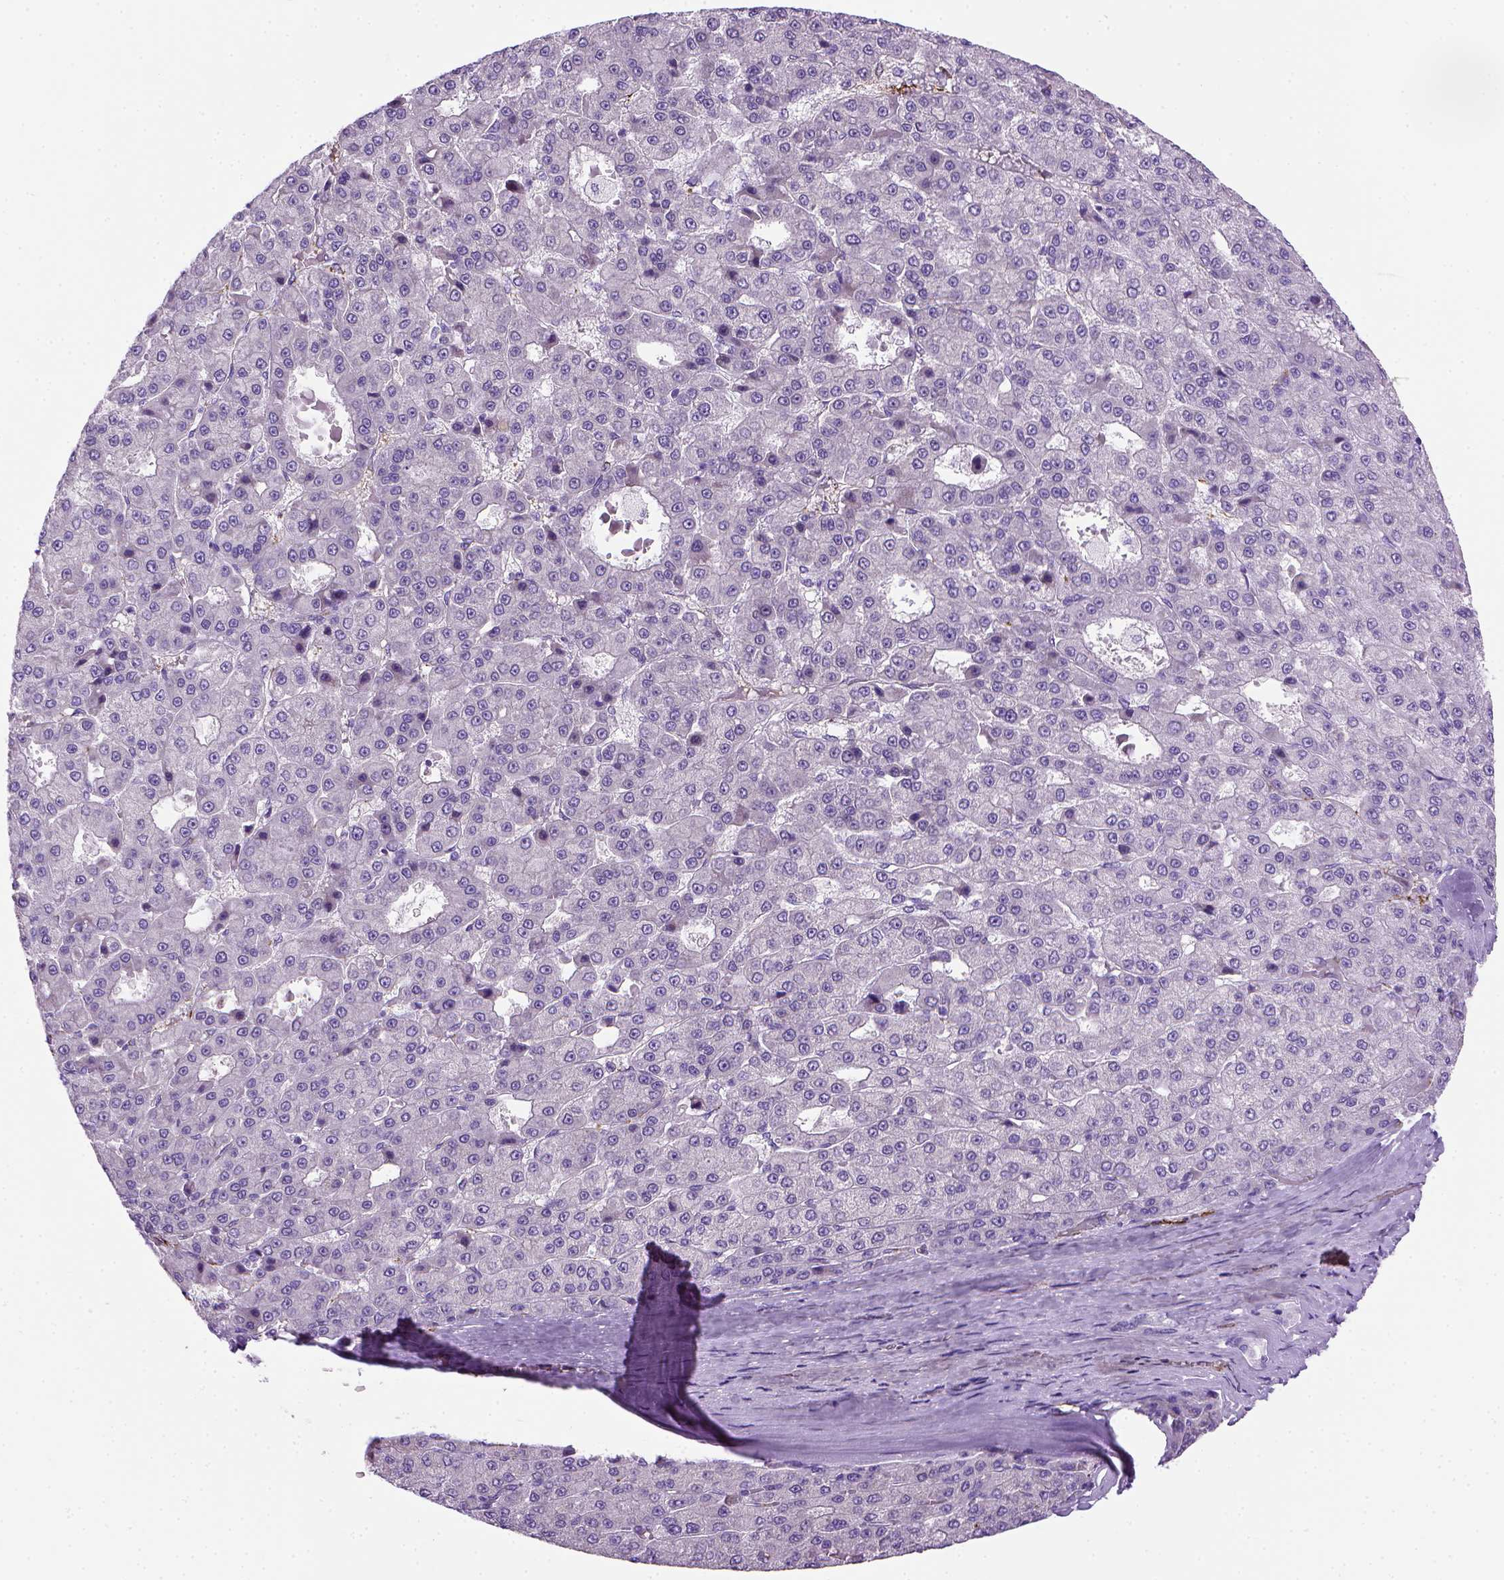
{"staining": {"intensity": "negative", "quantity": "none", "location": "none"}, "tissue": "liver cancer", "cell_type": "Tumor cells", "image_type": "cancer", "snomed": [{"axis": "morphology", "description": "Carcinoma, Hepatocellular, NOS"}, {"axis": "topography", "description": "Liver"}], "caption": "Tumor cells show no significant protein staining in liver cancer (hepatocellular carcinoma).", "gene": "VWF", "patient": {"sex": "male", "age": 70}}